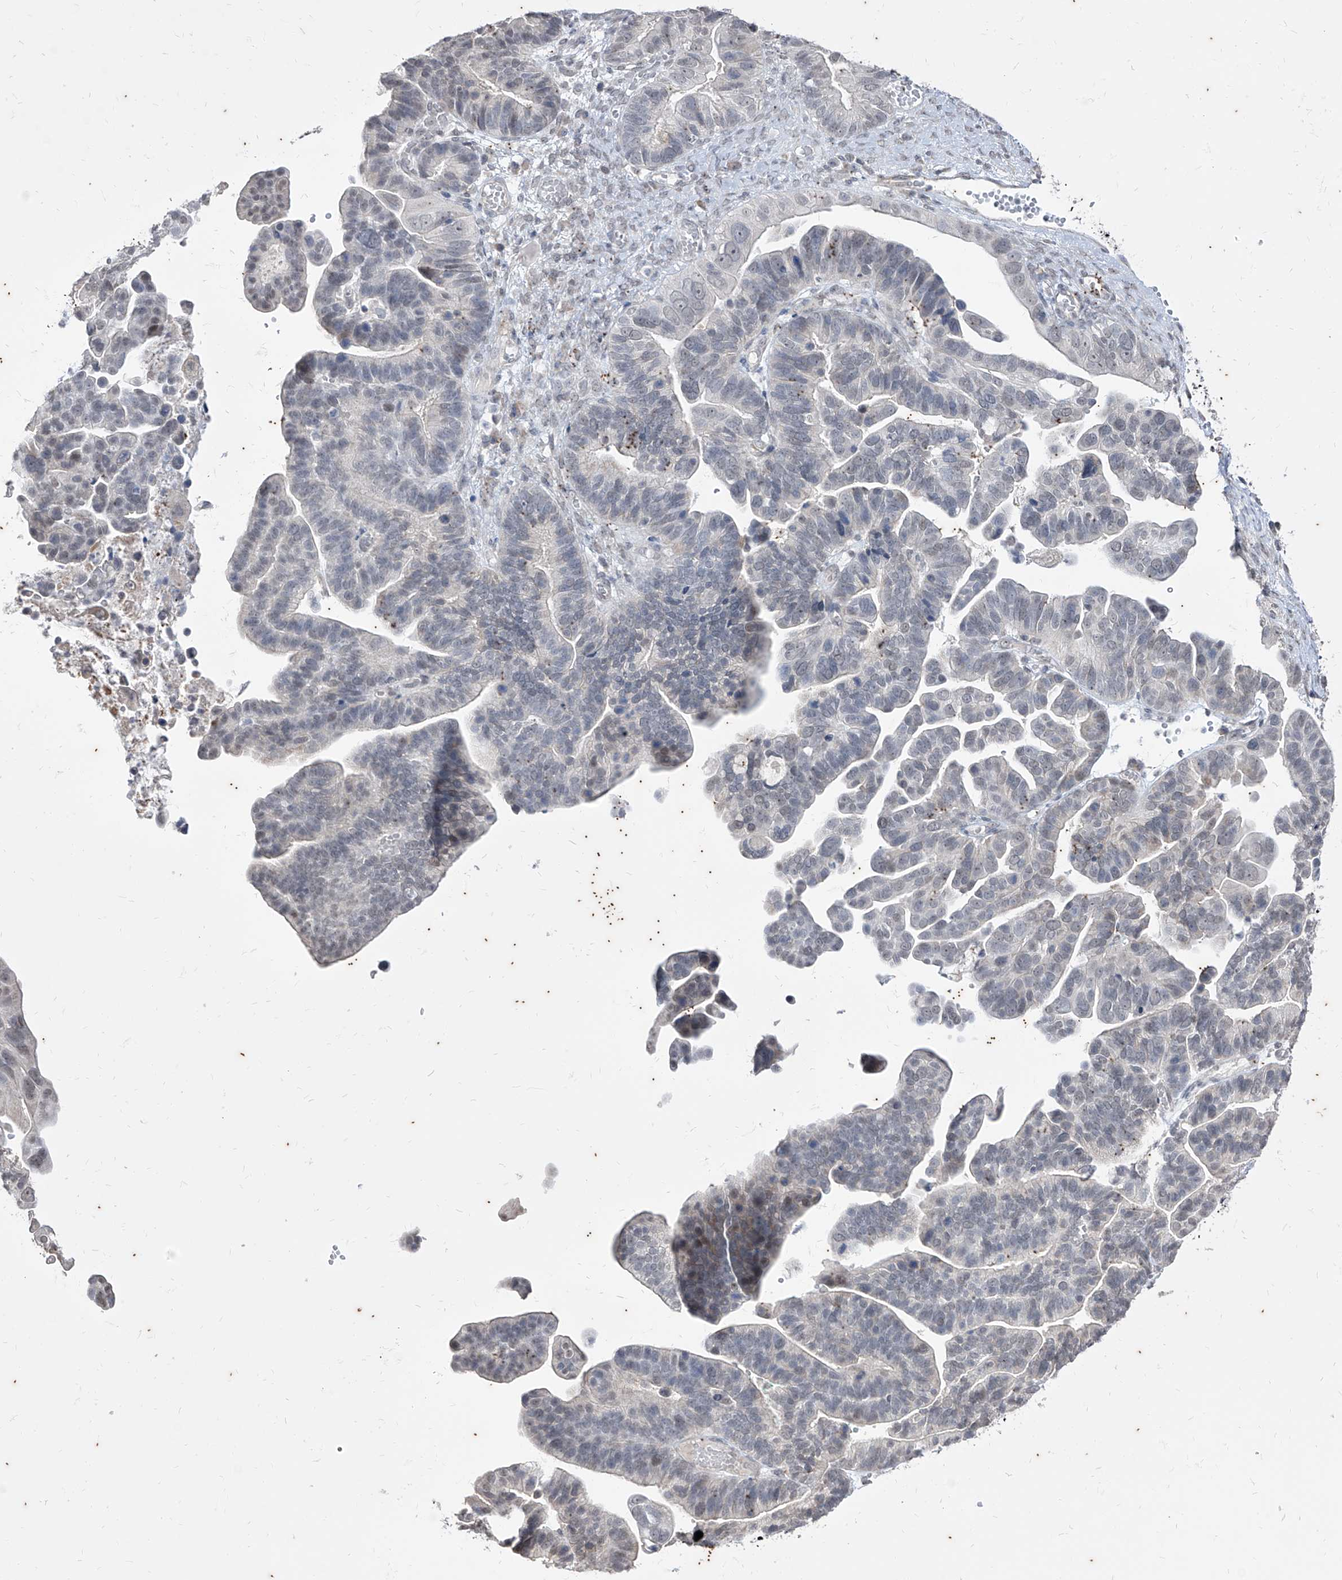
{"staining": {"intensity": "negative", "quantity": "none", "location": "none"}, "tissue": "ovarian cancer", "cell_type": "Tumor cells", "image_type": "cancer", "snomed": [{"axis": "morphology", "description": "Cystadenocarcinoma, serous, NOS"}, {"axis": "topography", "description": "Ovary"}], "caption": "An image of ovarian serous cystadenocarcinoma stained for a protein demonstrates no brown staining in tumor cells.", "gene": "PHF20L1", "patient": {"sex": "female", "age": 56}}